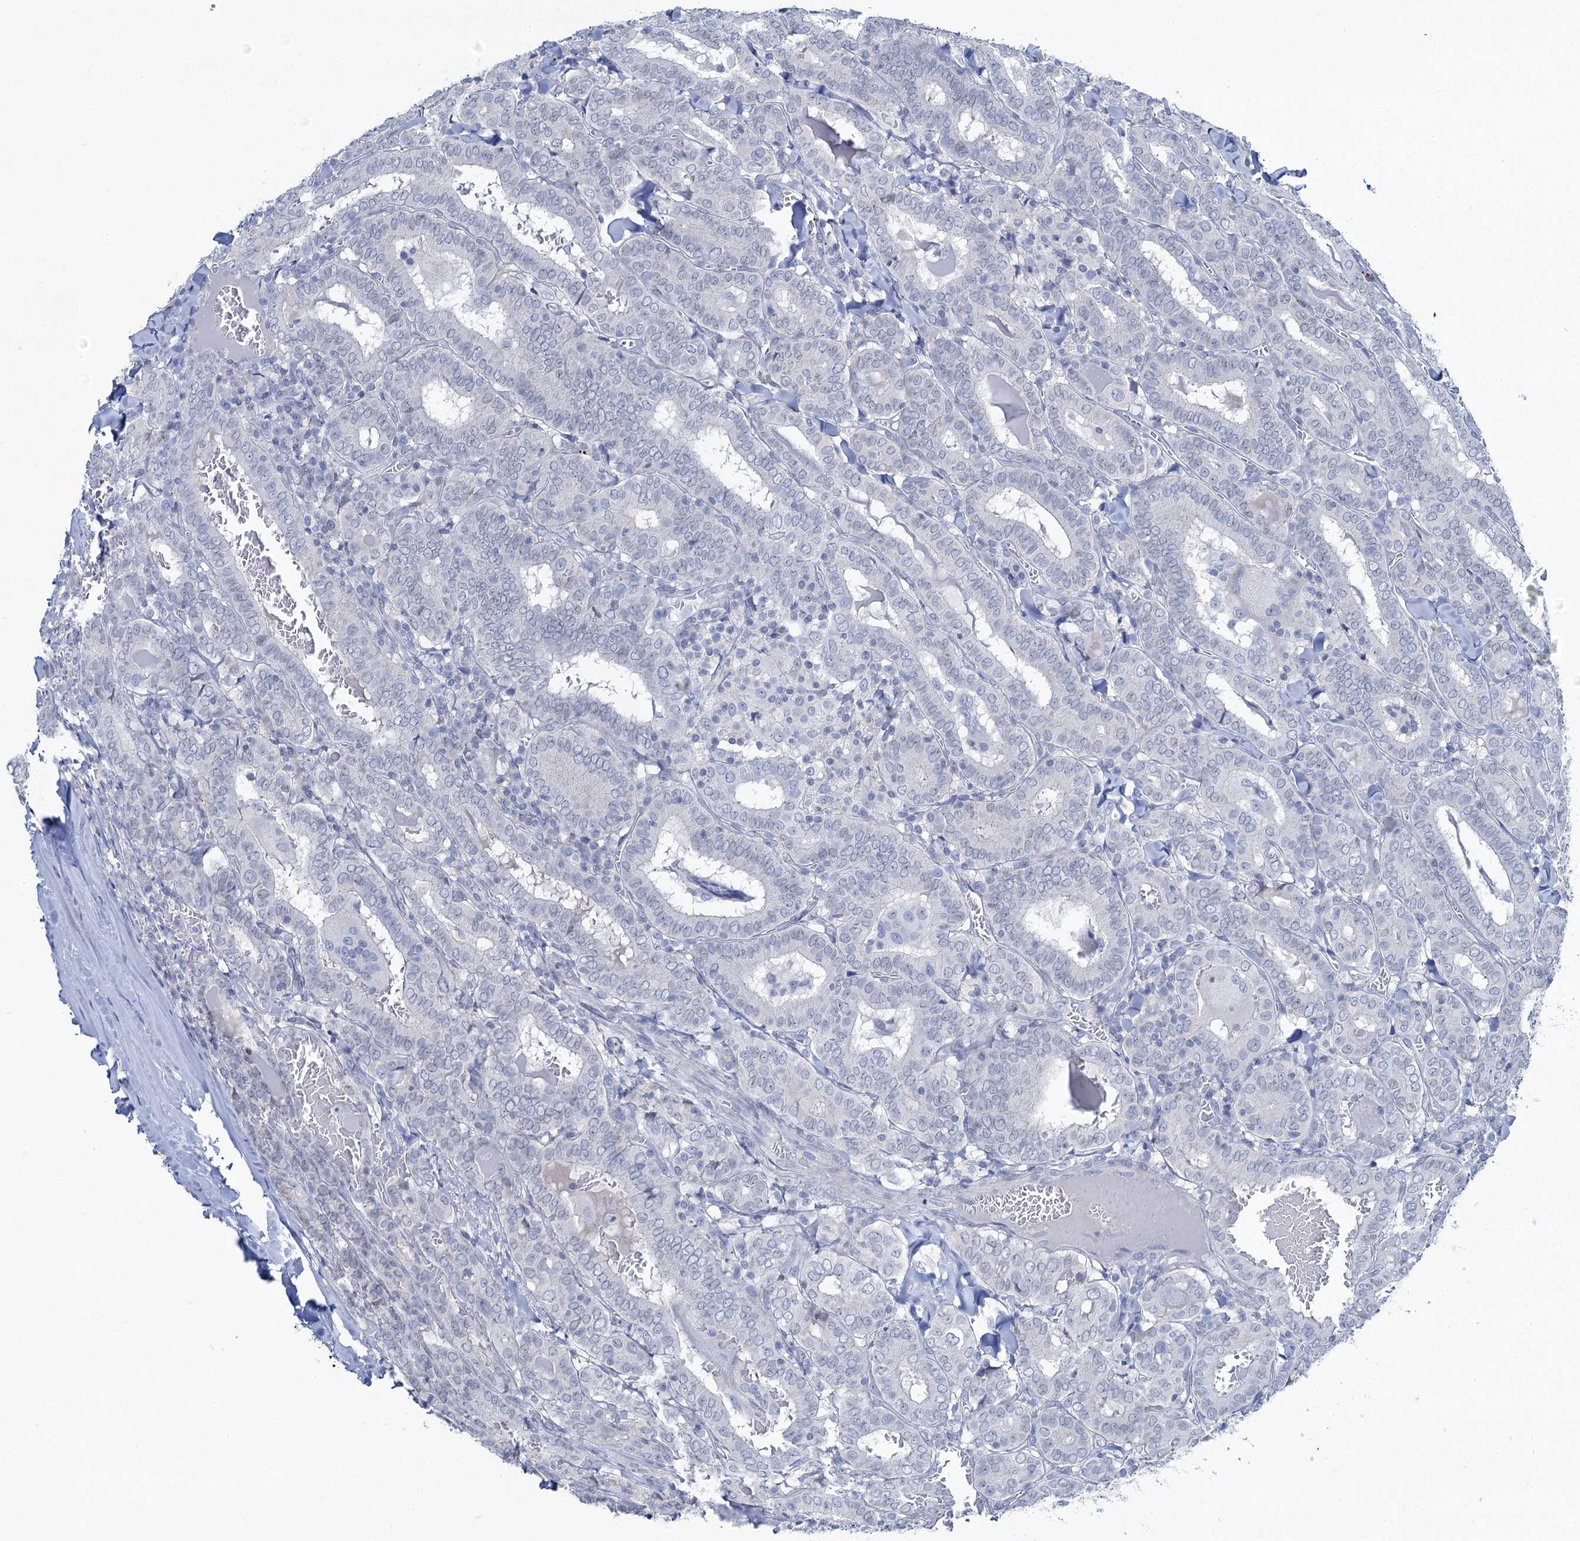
{"staining": {"intensity": "negative", "quantity": "none", "location": "none"}, "tissue": "thyroid cancer", "cell_type": "Tumor cells", "image_type": "cancer", "snomed": [{"axis": "morphology", "description": "Papillary adenocarcinoma, NOS"}, {"axis": "topography", "description": "Thyroid gland"}], "caption": "Immunohistochemistry (IHC) histopathology image of human papillary adenocarcinoma (thyroid) stained for a protein (brown), which reveals no staining in tumor cells.", "gene": "TOX3", "patient": {"sex": "female", "age": 72}}